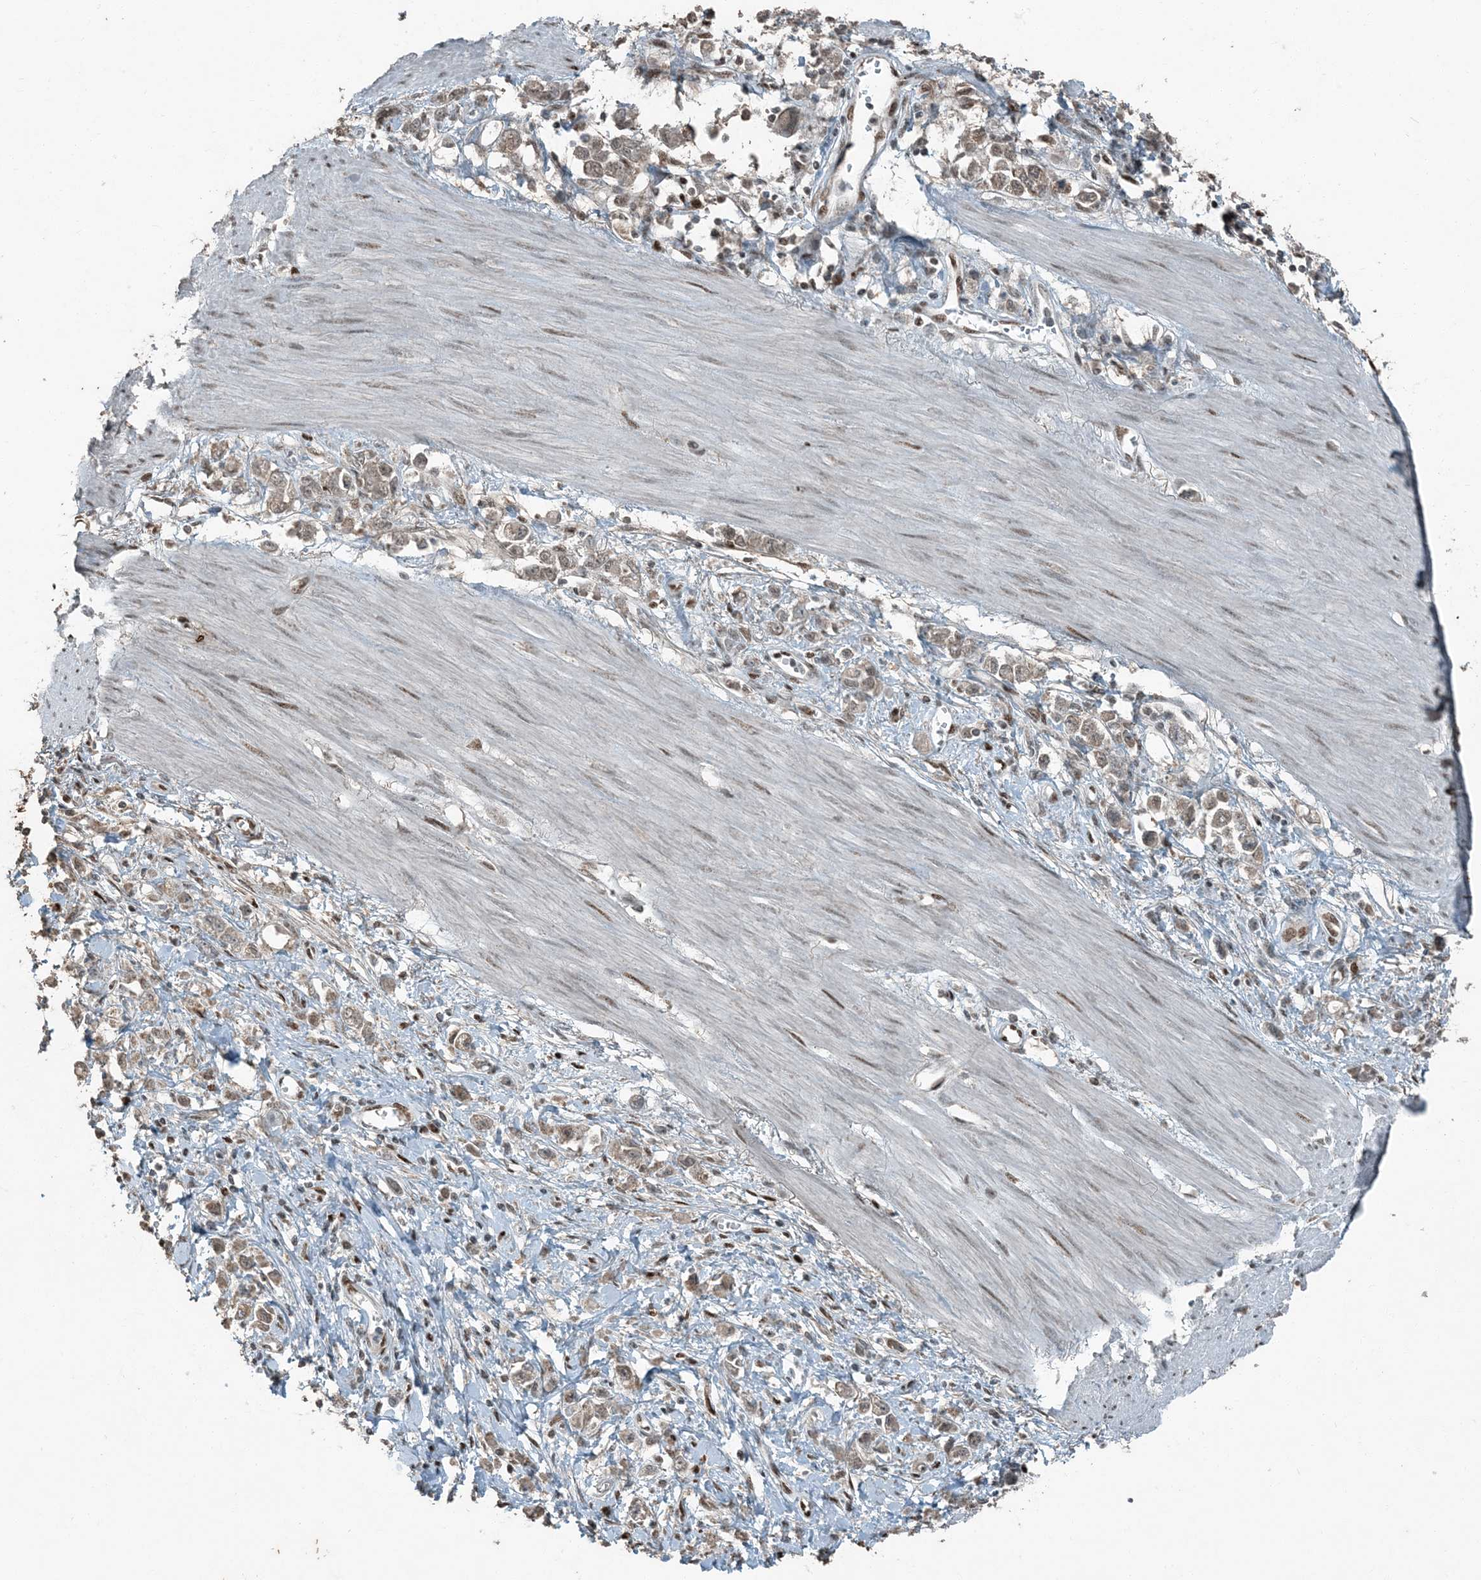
{"staining": {"intensity": "weak", "quantity": ">75%", "location": "nuclear"}, "tissue": "stomach cancer", "cell_type": "Tumor cells", "image_type": "cancer", "snomed": [{"axis": "morphology", "description": "Adenocarcinoma, NOS"}, {"axis": "topography", "description": "Stomach"}], "caption": "DAB (3,3'-diaminobenzidine) immunohistochemical staining of adenocarcinoma (stomach) exhibits weak nuclear protein expression in about >75% of tumor cells.", "gene": "TADA2B", "patient": {"sex": "female", "age": 76}}